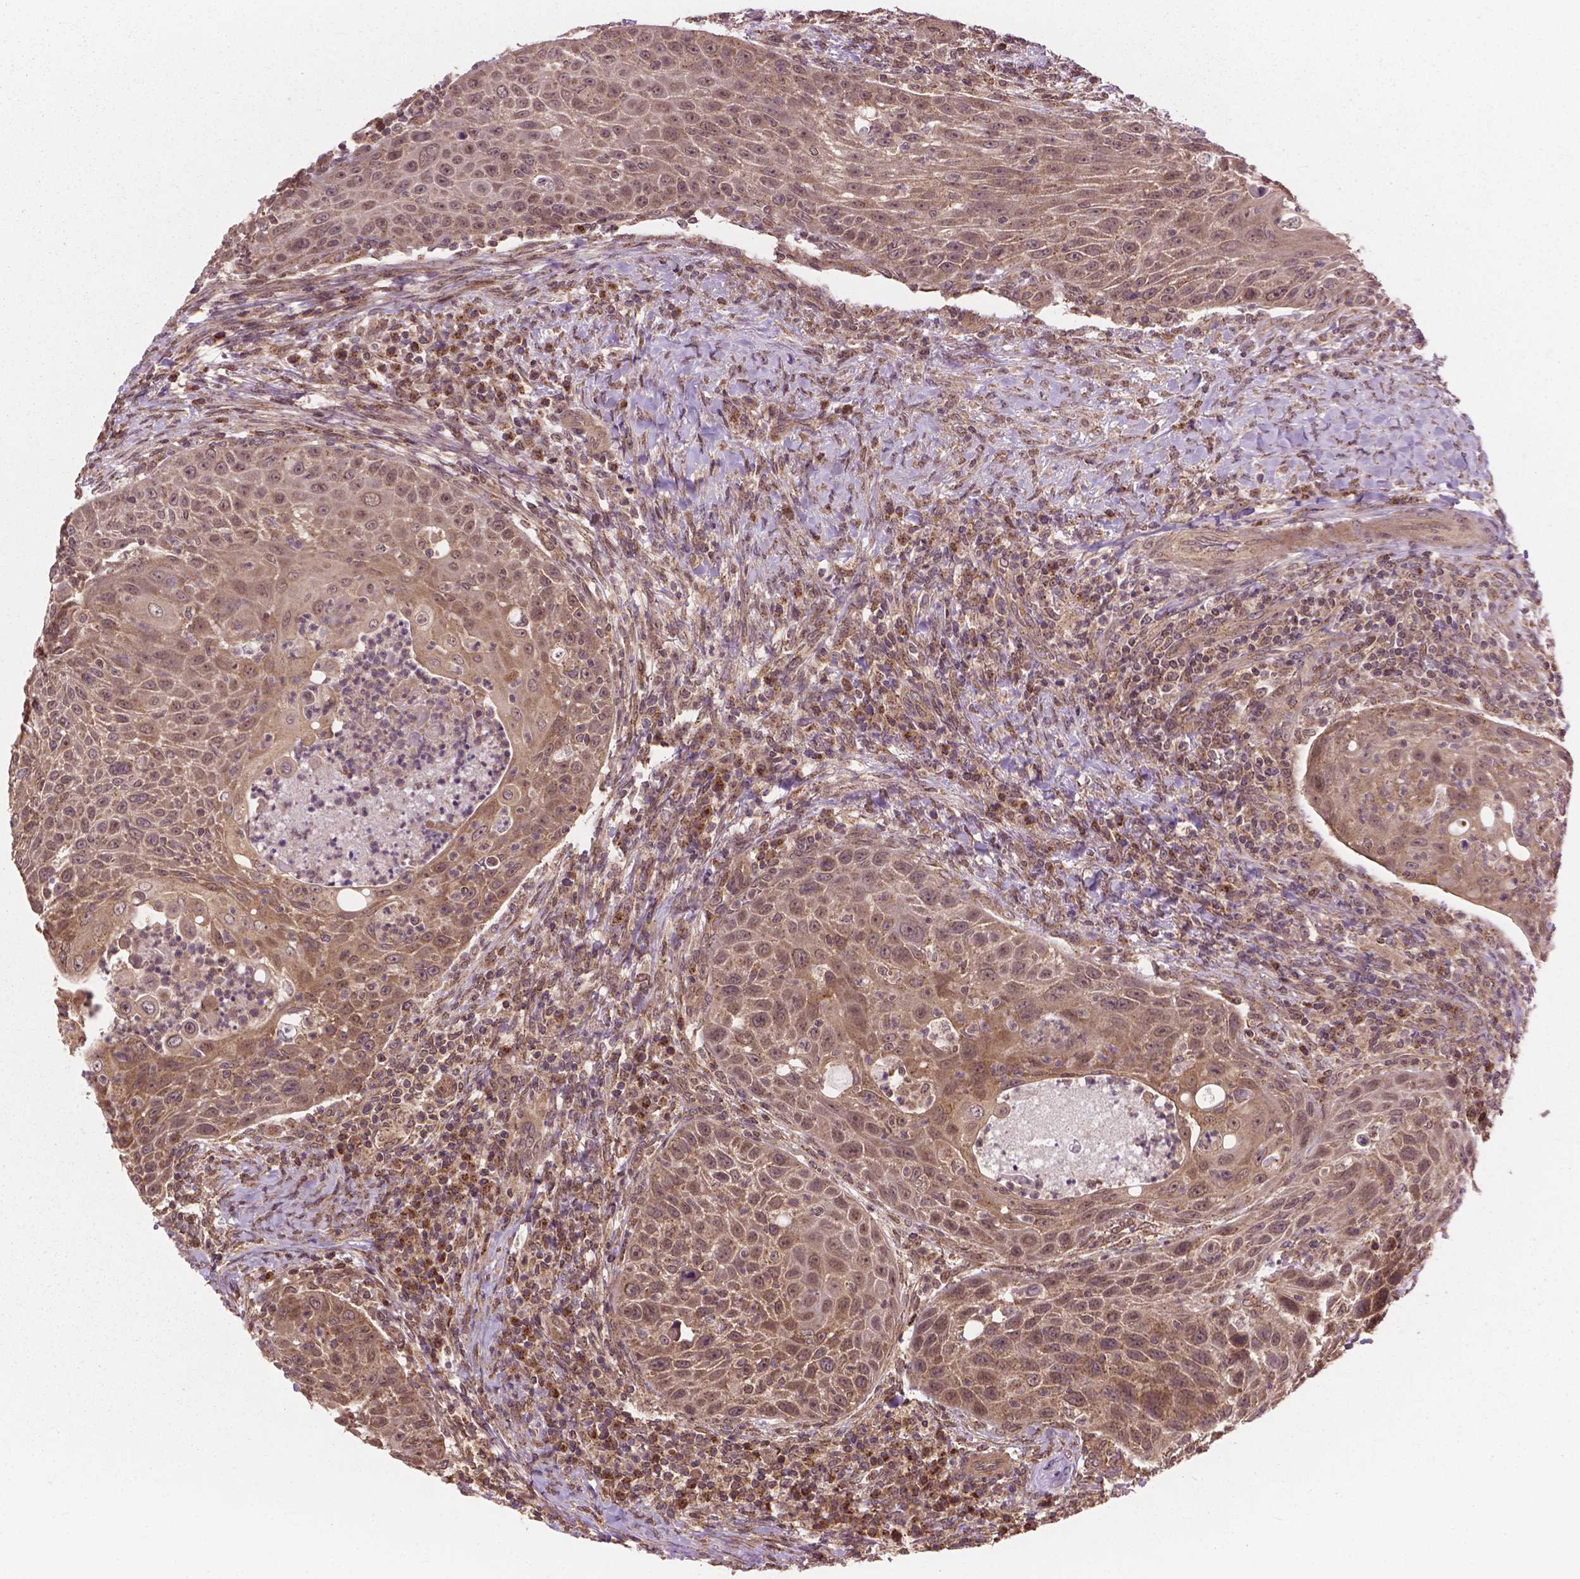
{"staining": {"intensity": "moderate", "quantity": "25%-75%", "location": "cytoplasmic/membranous"}, "tissue": "head and neck cancer", "cell_type": "Tumor cells", "image_type": "cancer", "snomed": [{"axis": "morphology", "description": "Squamous cell carcinoma, NOS"}, {"axis": "topography", "description": "Head-Neck"}], "caption": "A medium amount of moderate cytoplasmic/membranous positivity is seen in about 25%-75% of tumor cells in squamous cell carcinoma (head and neck) tissue. (brown staining indicates protein expression, while blue staining denotes nuclei).", "gene": "PPP1CB", "patient": {"sex": "male", "age": 69}}